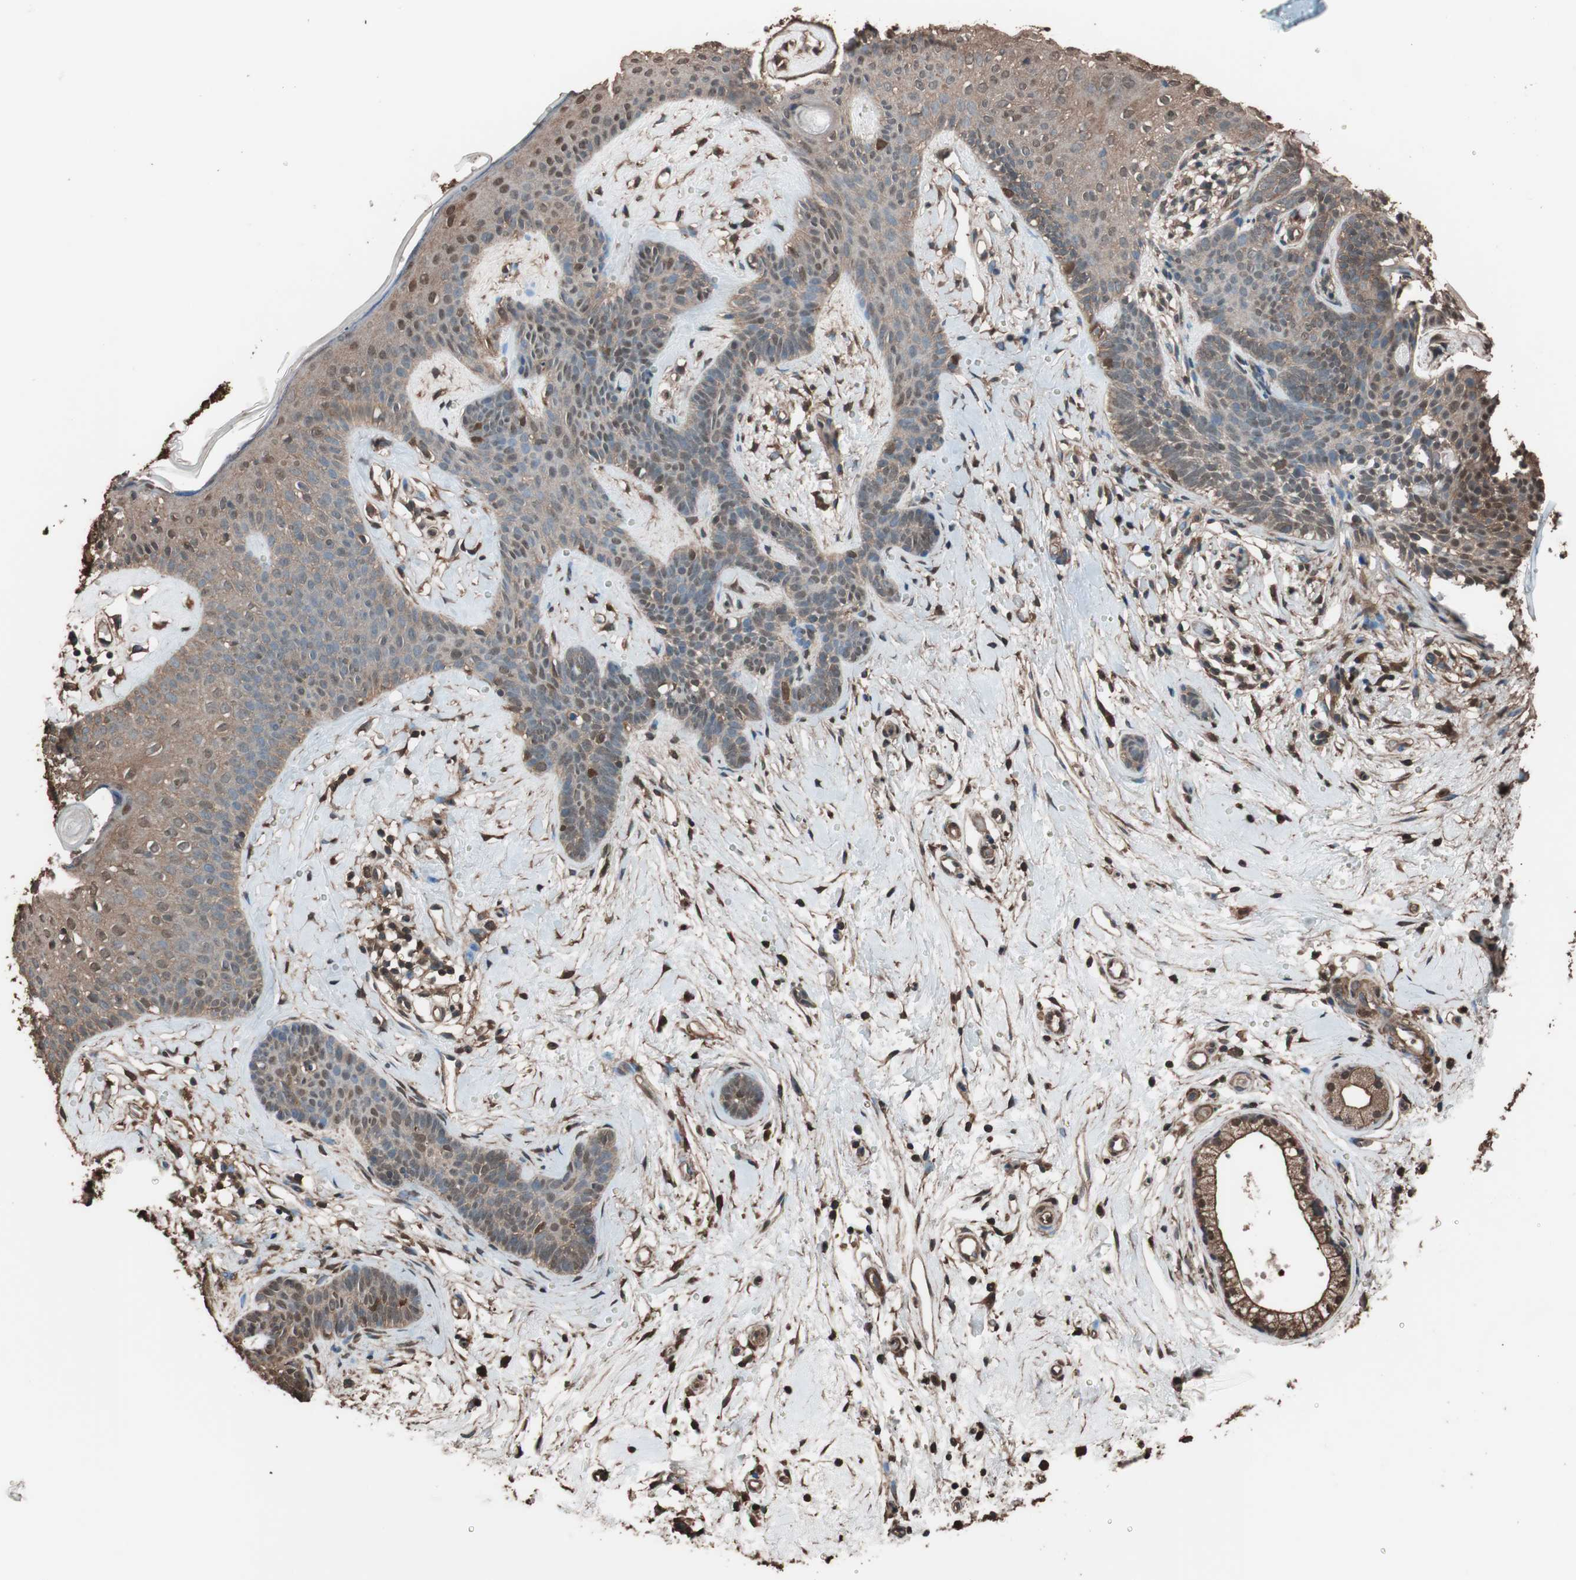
{"staining": {"intensity": "moderate", "quantity": ">75%", "location": "cytoplasmic/membranous,nuclear"}, "tissue": "skin cancer", "cell_type": "Tumor cells", "image_type": "cancer", "snomed": [{"axis": "morphology", "description": "Developmental malformation"}, {"axis": "morphology", "description": "Basal cell carcinoma"}, {"axis": "topography", "description": "Skin"}], "caption": "Immunohistochemistry histopathology image of human basal cell carcinoma (skin) stained for a protein (brown), which reveals medium levels of moderate cytoplasmic/membranous and nuclear positivity in approximately >75% of tumor cells.", "gene": "CALM2", "patient": {"sex": "female", "age": 62}}